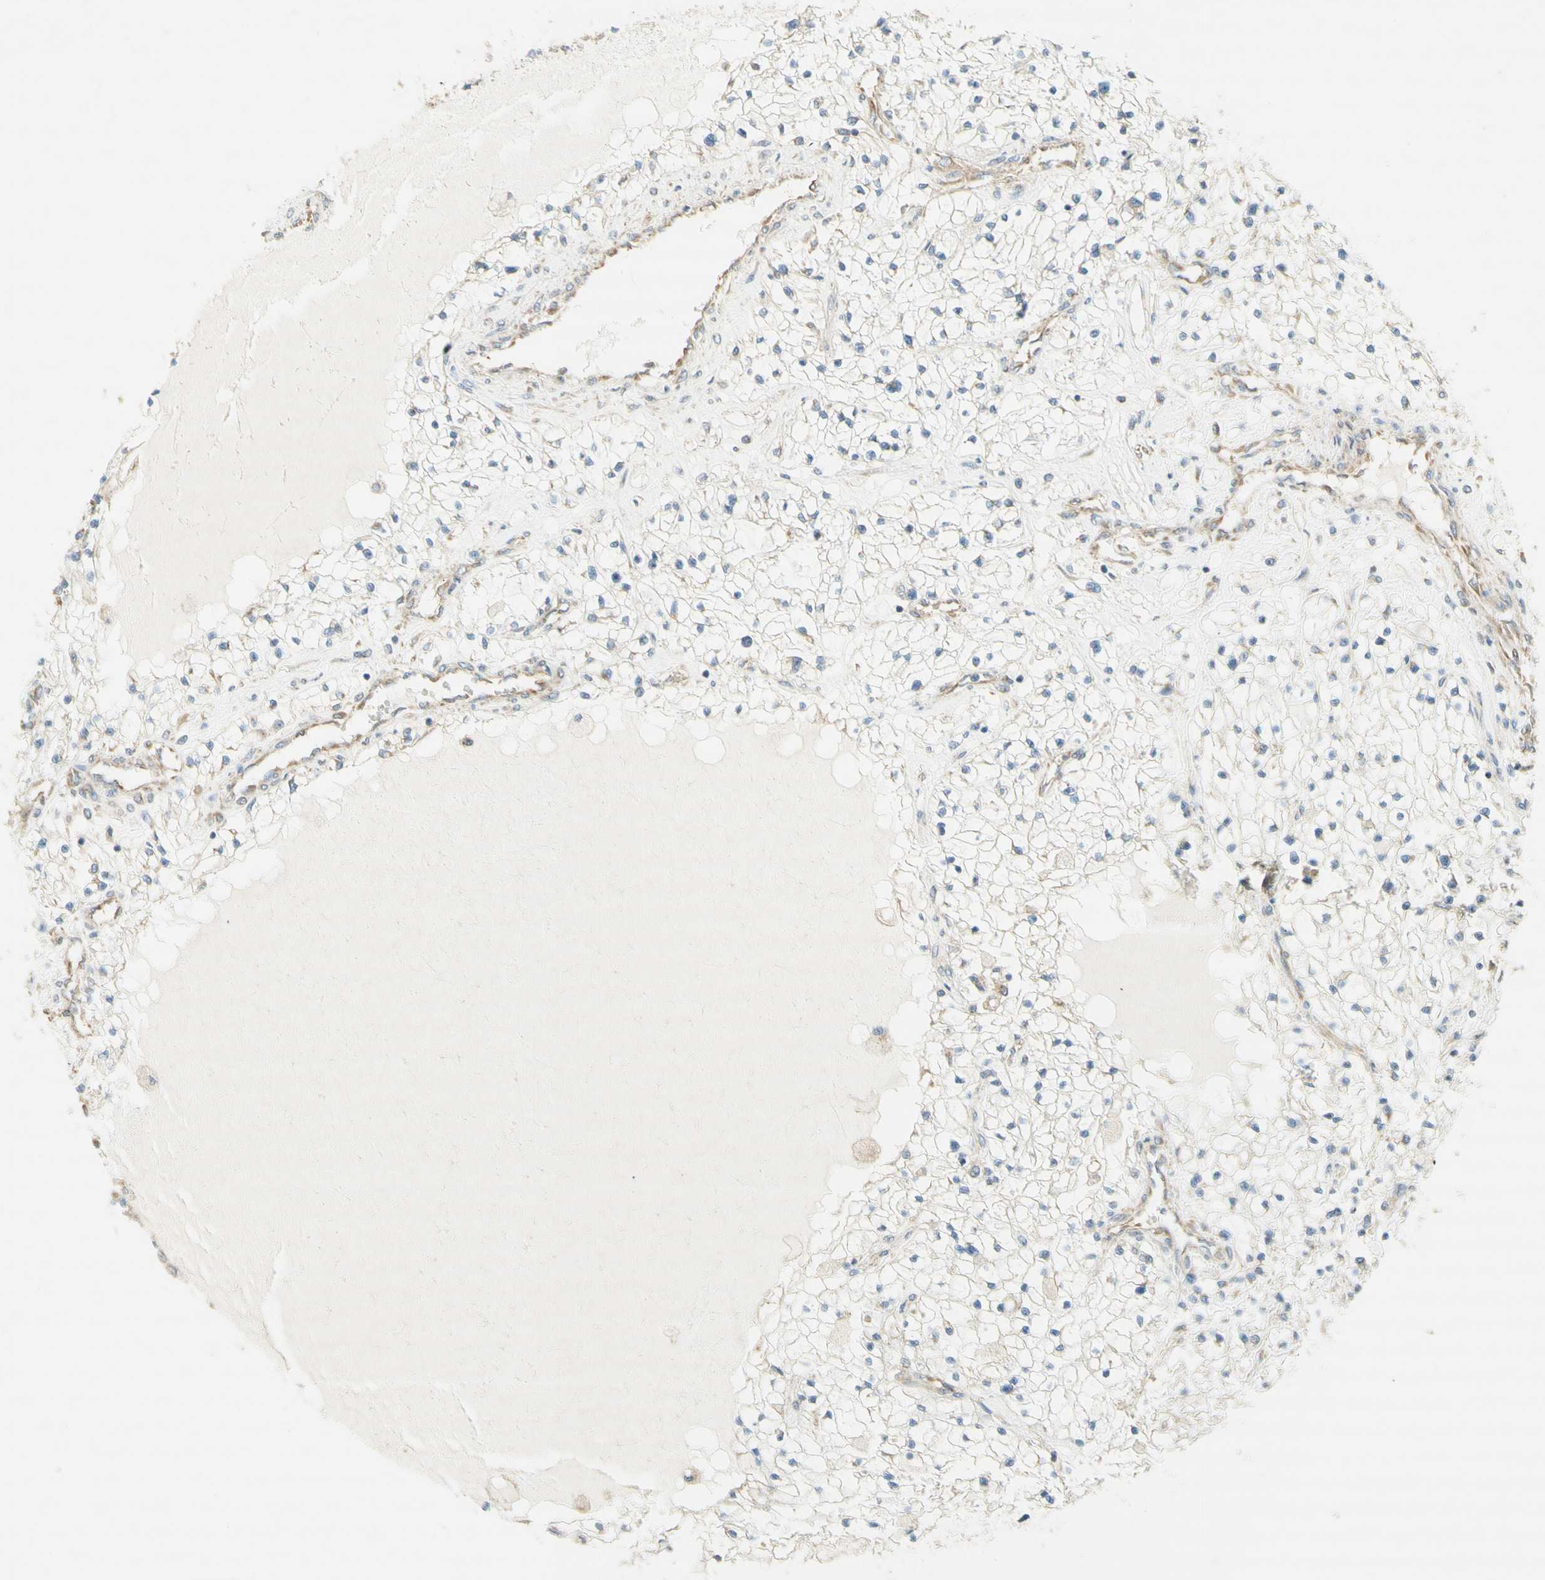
{"staining": {"intensity": "negative", "quantity": "none", "location": "none"}, "tissue": "renal cancer", "cell_type": "Tumor cells", "image_type": "cancer", "snomed": [{"axis": "morphology", "description": "Adenocarcinoma, NOS"}, {"axis": "topography", "description": "Kidney"}], "caption": "The image displays no staining of tumor cells in renal adenocarcinoma.", "gene": "DYNC1H1", "patient": {"sex": "male", "age": 68}}